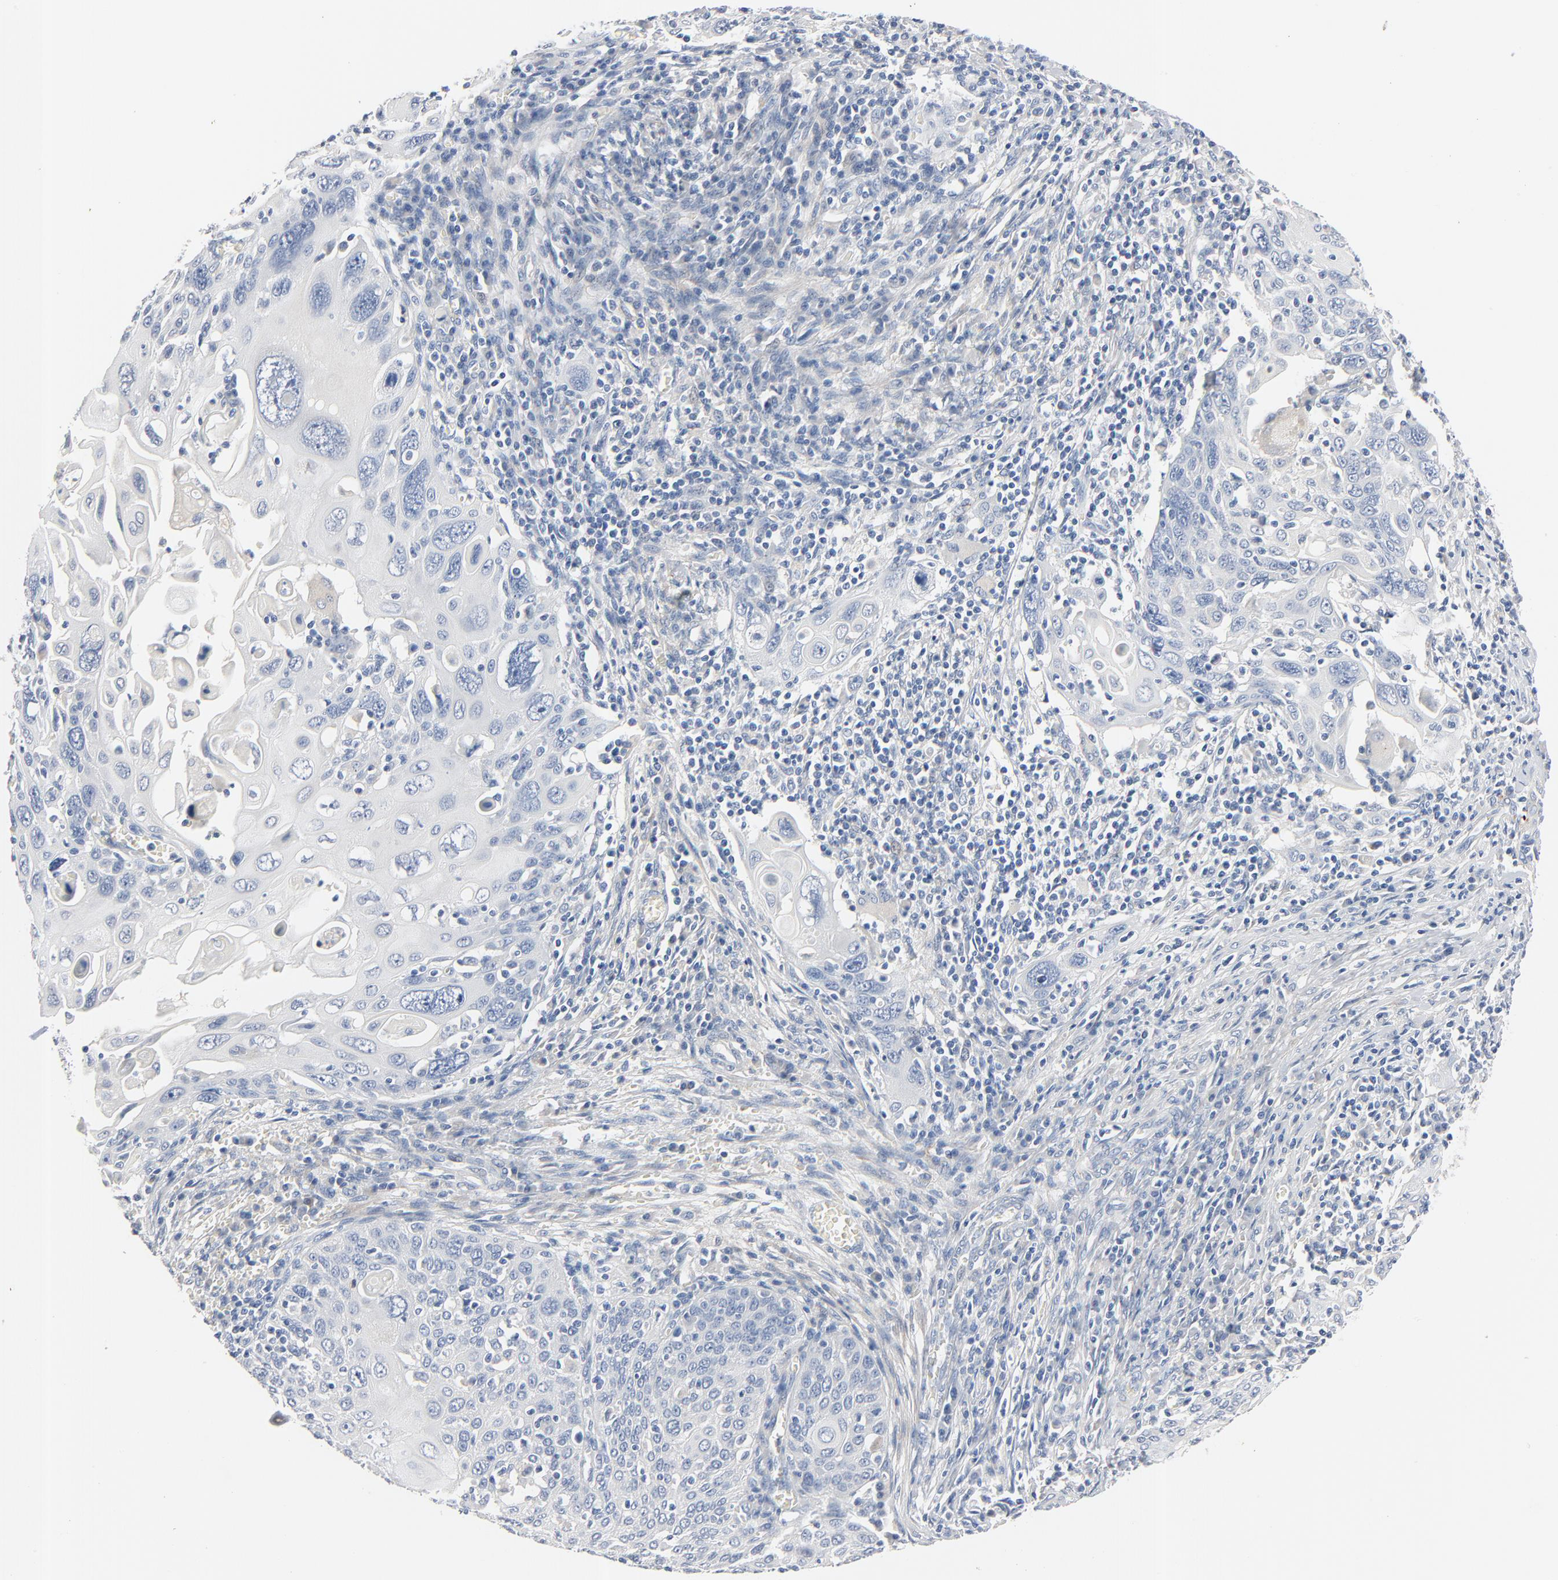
{"staining": {"intensity": "negative", "quantity": "none", "location": "none"}, "tissue": "cervical cancer", "cell_type": "Tumor cells", "image_type": "cancer", "snomed": [{"axis": "morphology", "description": "Squamous cell carcinoma, NOS"}, {"axis": "topography", "description": "Cervix"}], "caption": "The histopathology image demonstrates no staining of tumor cells in cervical squamous cell carcinoma.", "gene": "IFT43", "patient": {"sex": "female", "age": 54}}